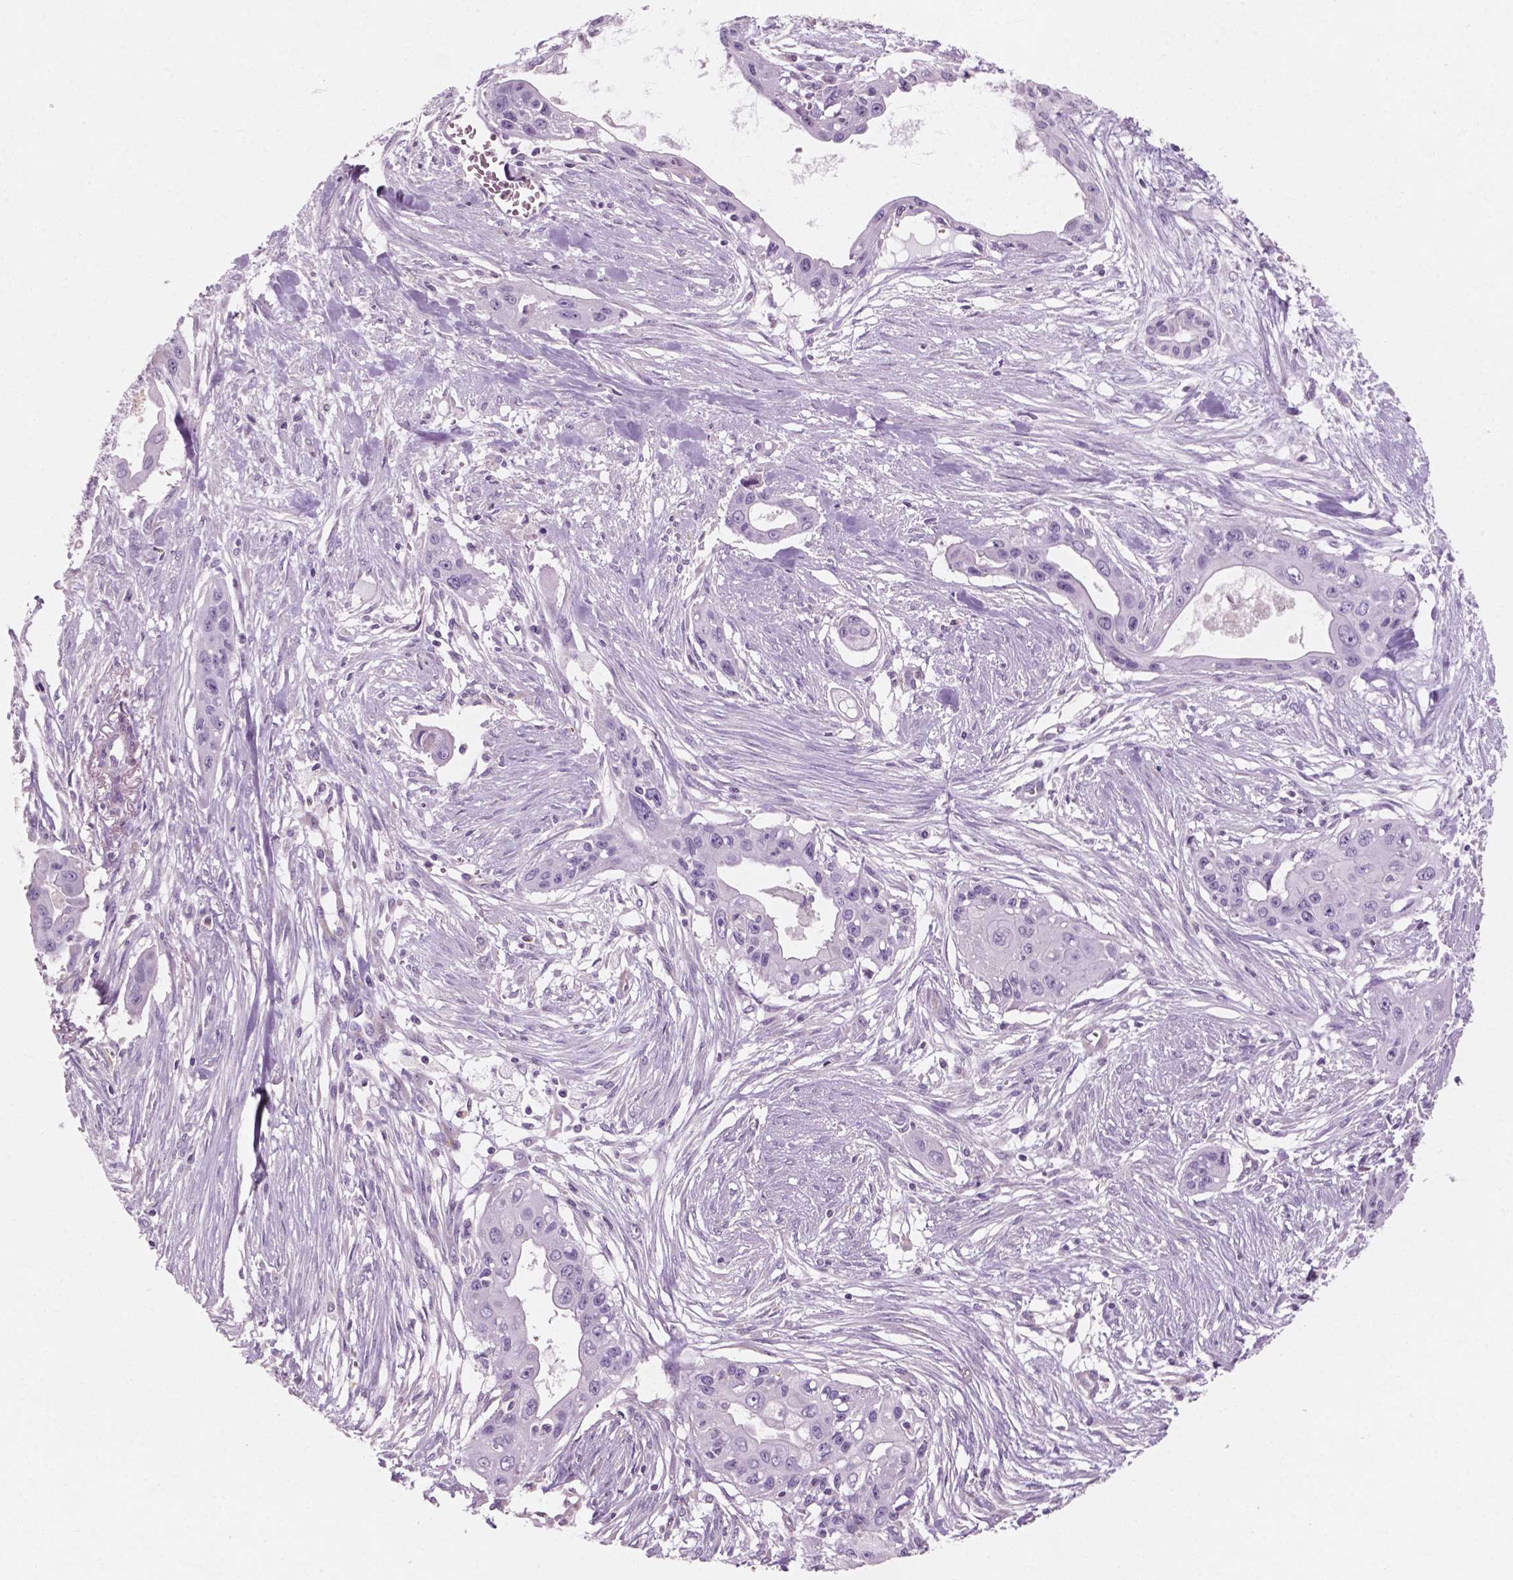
{"staining": {"intensity": "negative", "quantity": "none", "location": "none"}, "tissue": "pancreatic cancer", "cell_type": "Tumor cells", "image_type": "cancer", "snomed": [{"axis": "morphology", "description": "Adenocarcinoma, NOS"}, {"axis": "topography", "description": "Pancreas"}], "caption": "The histopathology image reveals no significant expression in tumor cells of pancreatic adenocarcinoma.", "gene": "AWAT1", "patient": {"sex": "male", "age": 60}}